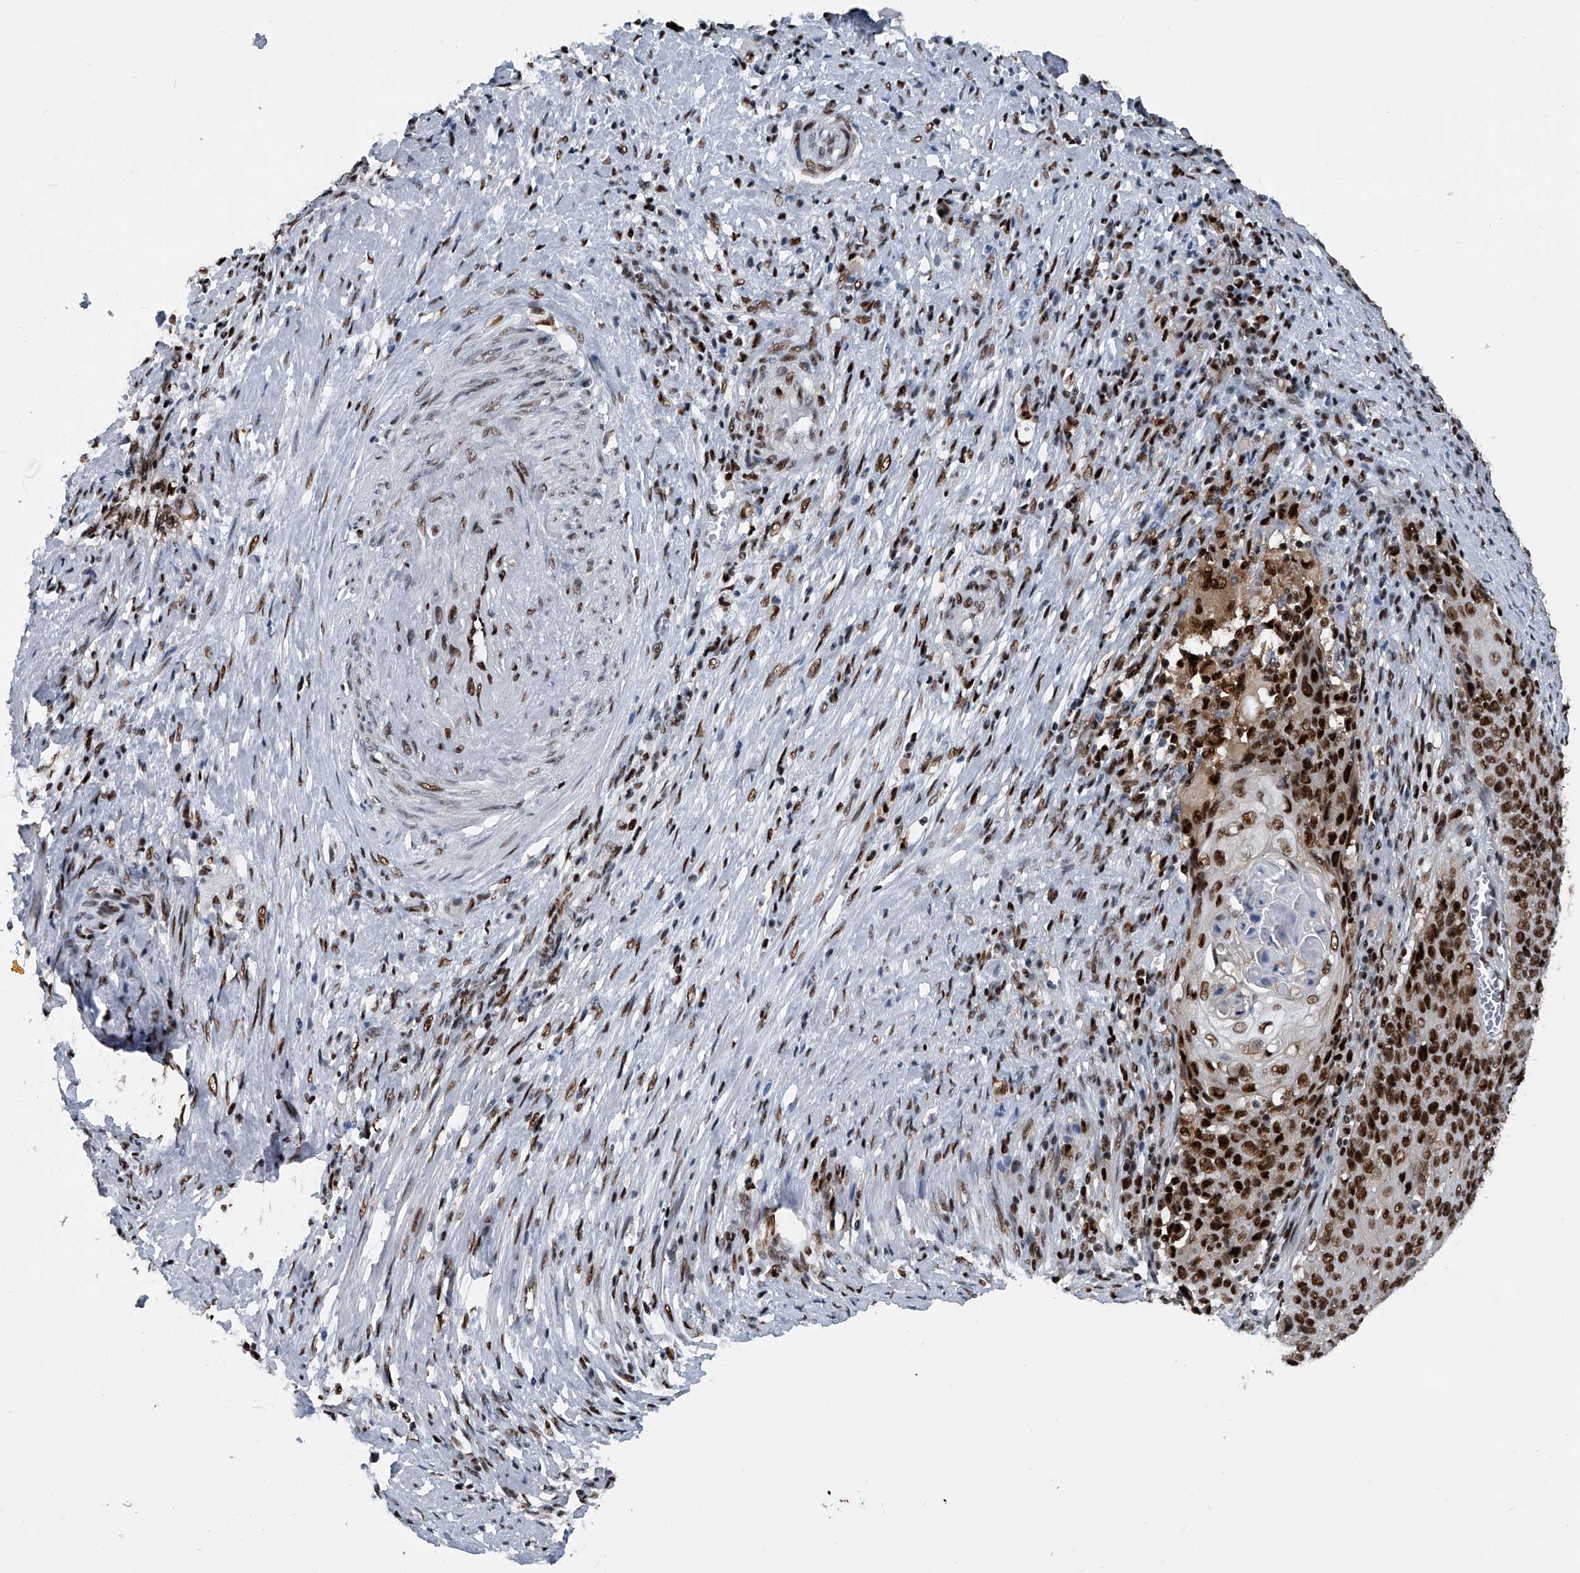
{"staining": {"intensity": "strong", "quantity": ">75%", "location": "nuclear"}, "tissue": "cervical cancer", "cell_type": "Tumor cells", "image_type": "cancer", "snomed": [{"axis": "morphology", "description": "Squamous cell carcinoma, NOS"}, {"axis": "topography", "description": "Cervix"}], "caption": "Immunohistochemical staining of cervical cancer exhibits strong nuclear protein staining in about >75% of tumor cells. Nuclei are stained in blue.", "gene": "FKBP5", "patient": {"sex": "female", "age": 39}}